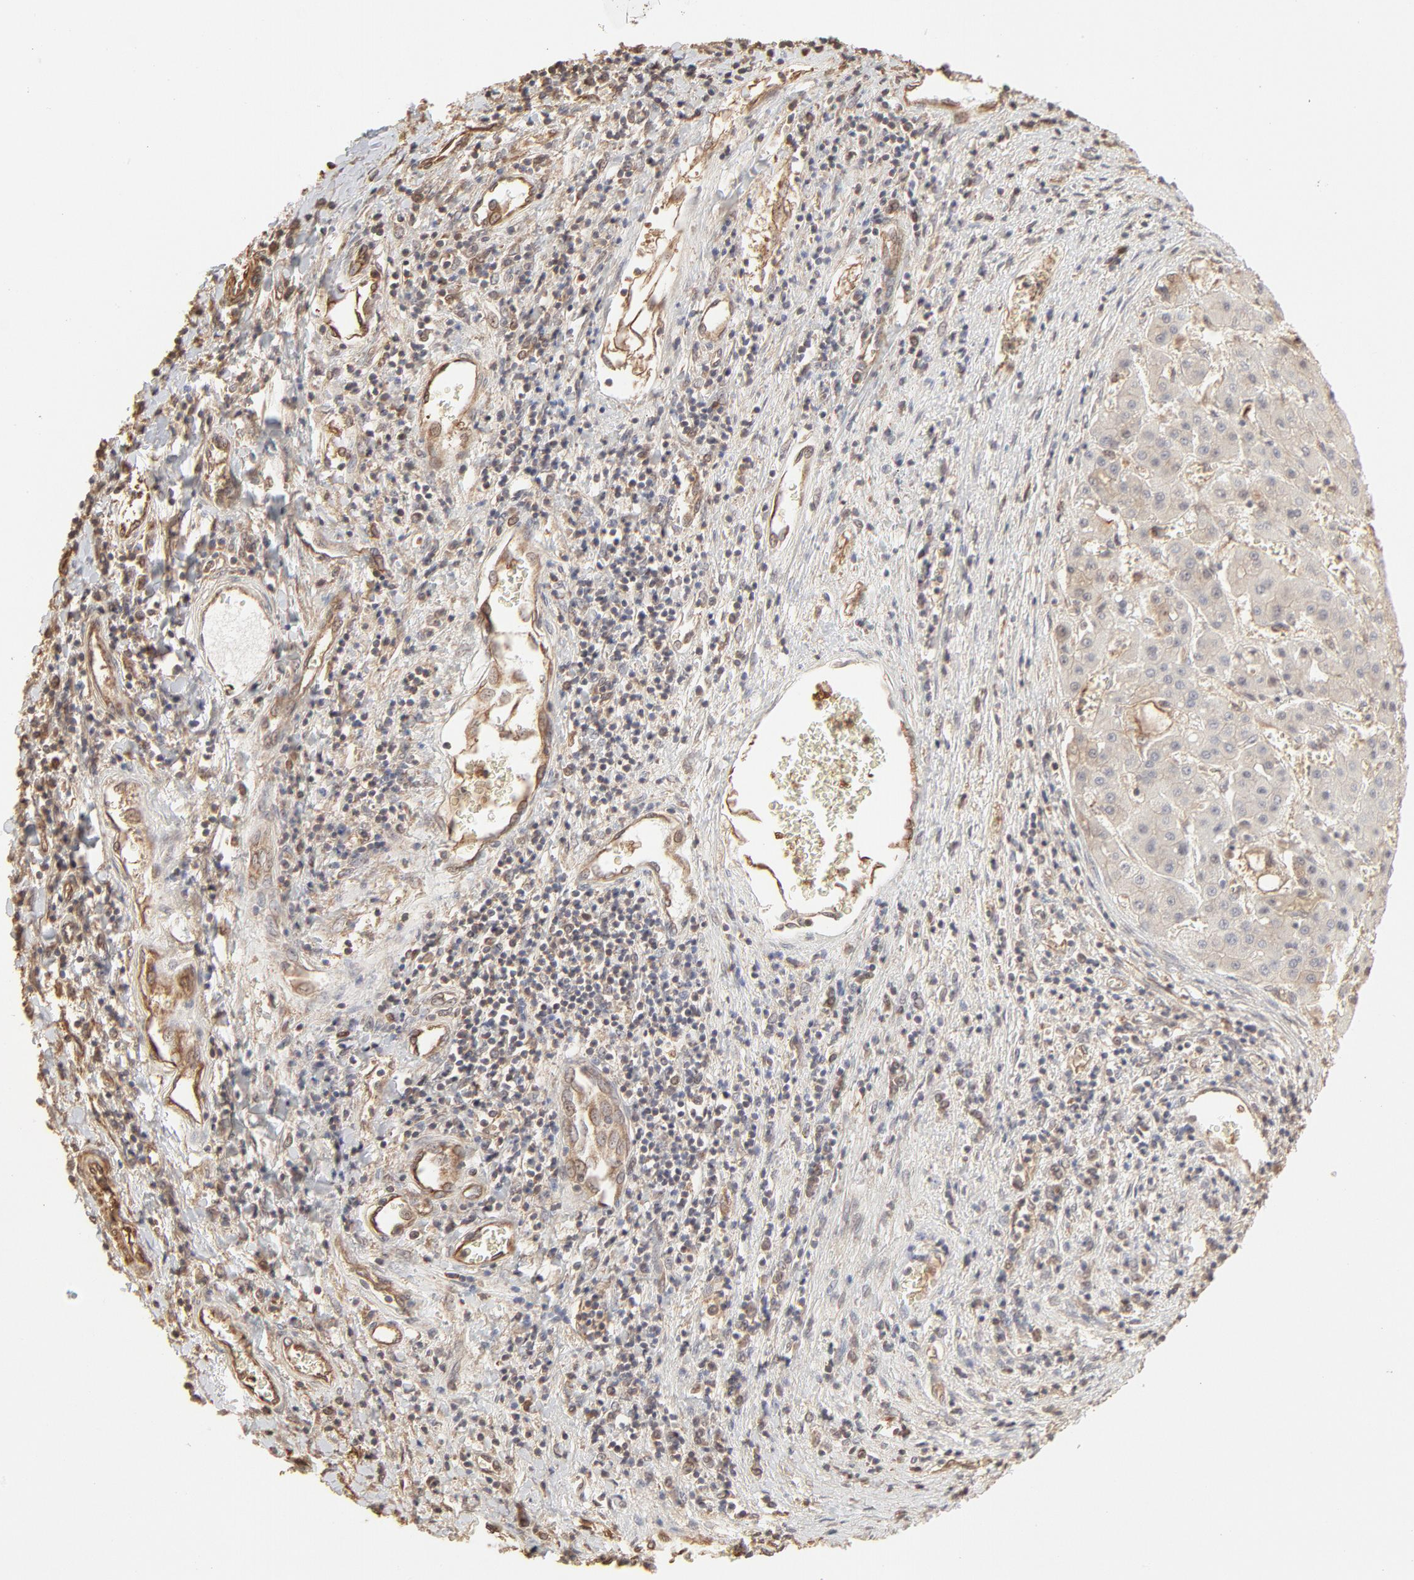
{"staining": {"intensity": "moderate", "quantity": ">75%", "location": "cytoplasmic/membranous"}, "tissue": "liver cancer", "cell_type": "Tumor cells", "image_type": "cancer", "snomed": [{"axis": "morphology", "description": "Carcinoma, Hepatocellular, NOS"}, {"axis": "topography", "description": "Liver"}], "caption": "Hepatocellular carcinoma (liver) stained with DAB (3,3'-diaminobenzidine) immunohistochemistry (IHC) displays medium levels of moderate cytoplasmic/membranous positivity in approximately >75% of tumor cells.", "gene": "PPP2CA", "patient": {"sex": "male", "age": 24}}